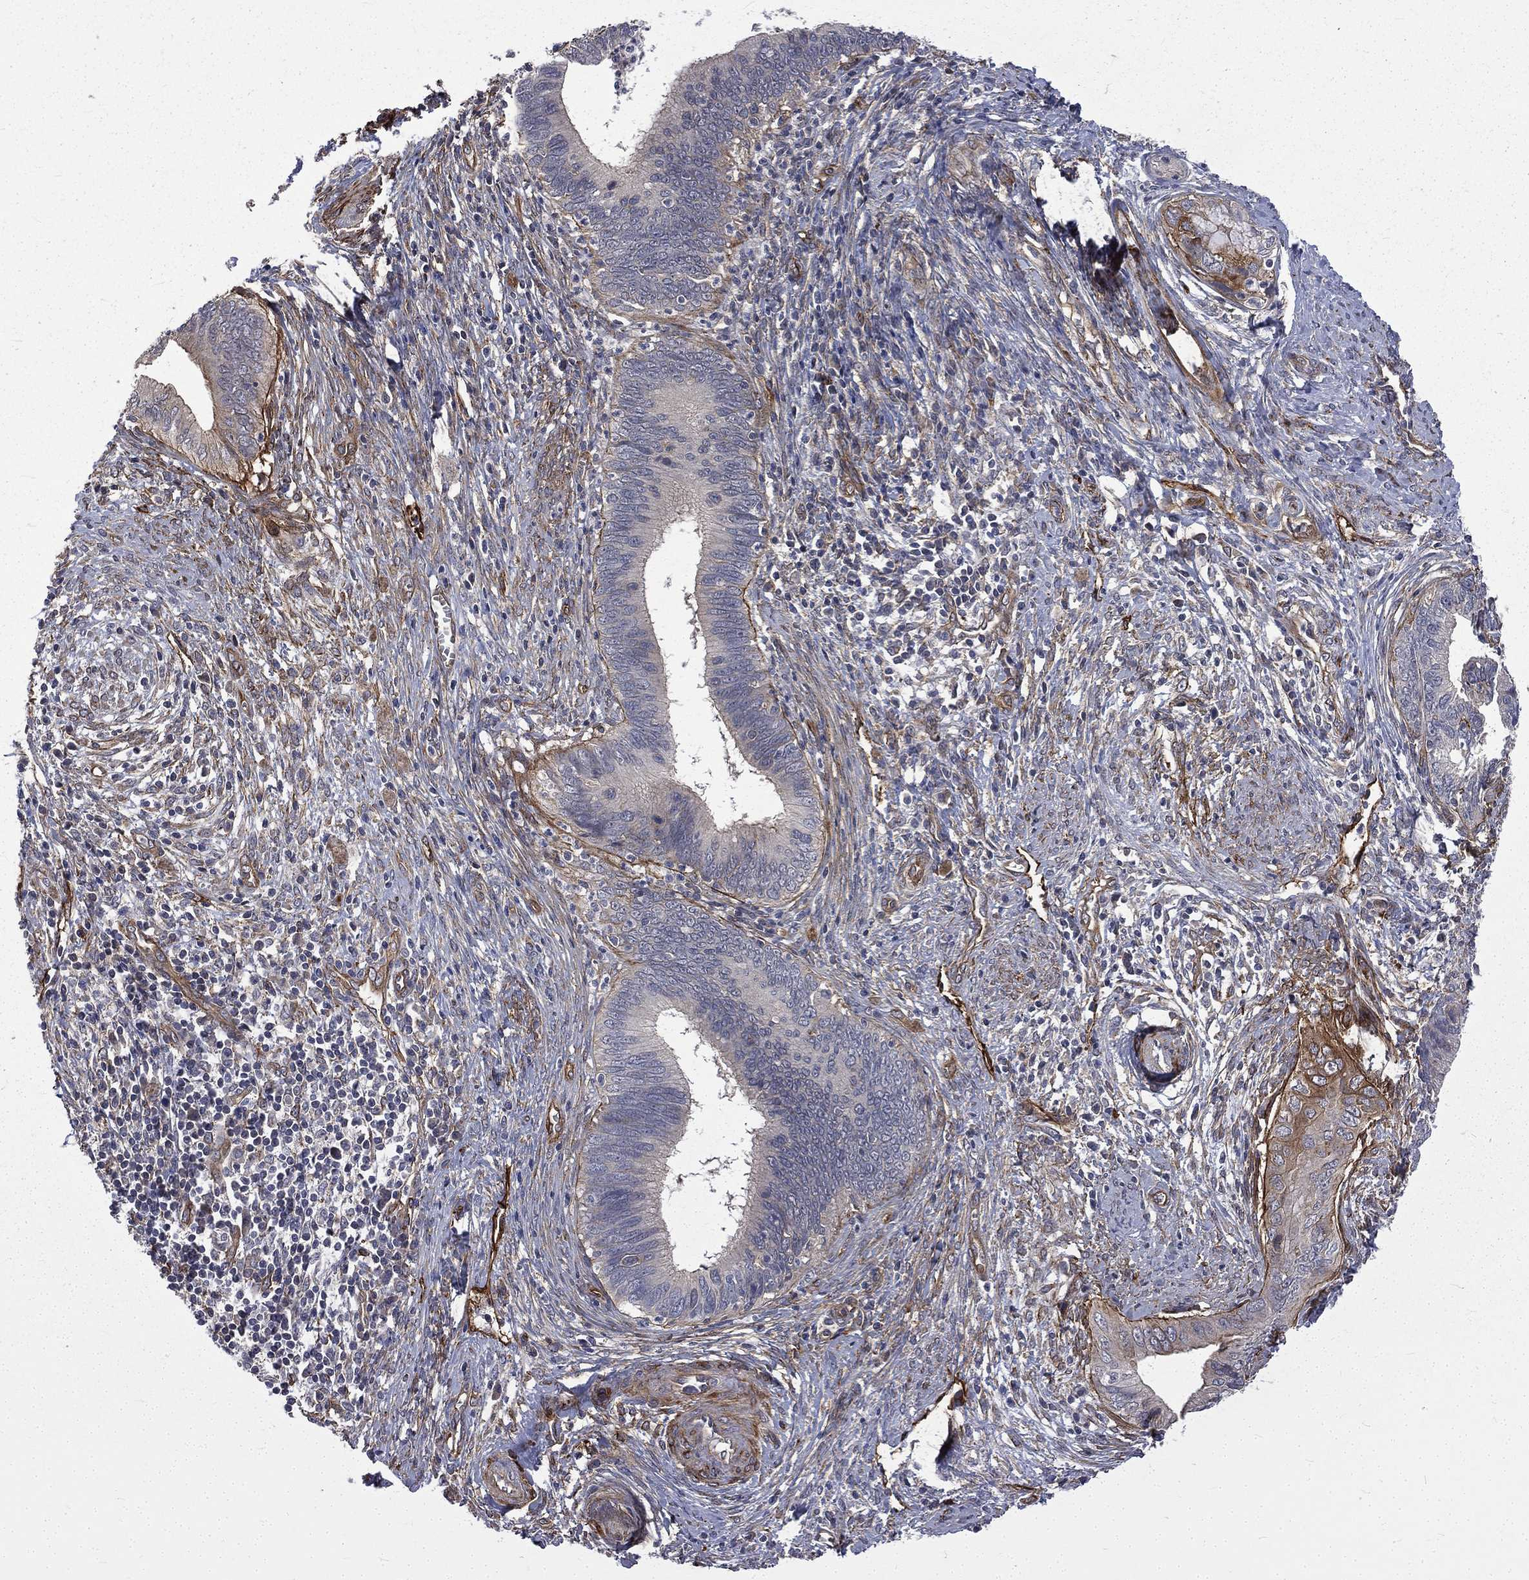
{"staining": {"intensity": "negative", "quantity": "none", "location": "none"}, "tissue": "cervical cancer", "cell_type": "Tumor cells", "image_type": "cancer", "snomed": [{"axis": "morphology", "description": "Adenocarcinoma, NOS"}, {"axis": "topography", "description": "Cervix"}], "caption": "High magnification brightfield microscopy of adenocarcinoma (cervical) stained with DAB (brown) and counterstained with hematoxylin (blue): tumor cells show no significant staining.", "gene": "PPFIBP1", "patient": {"sex": "female", "age": 42}}